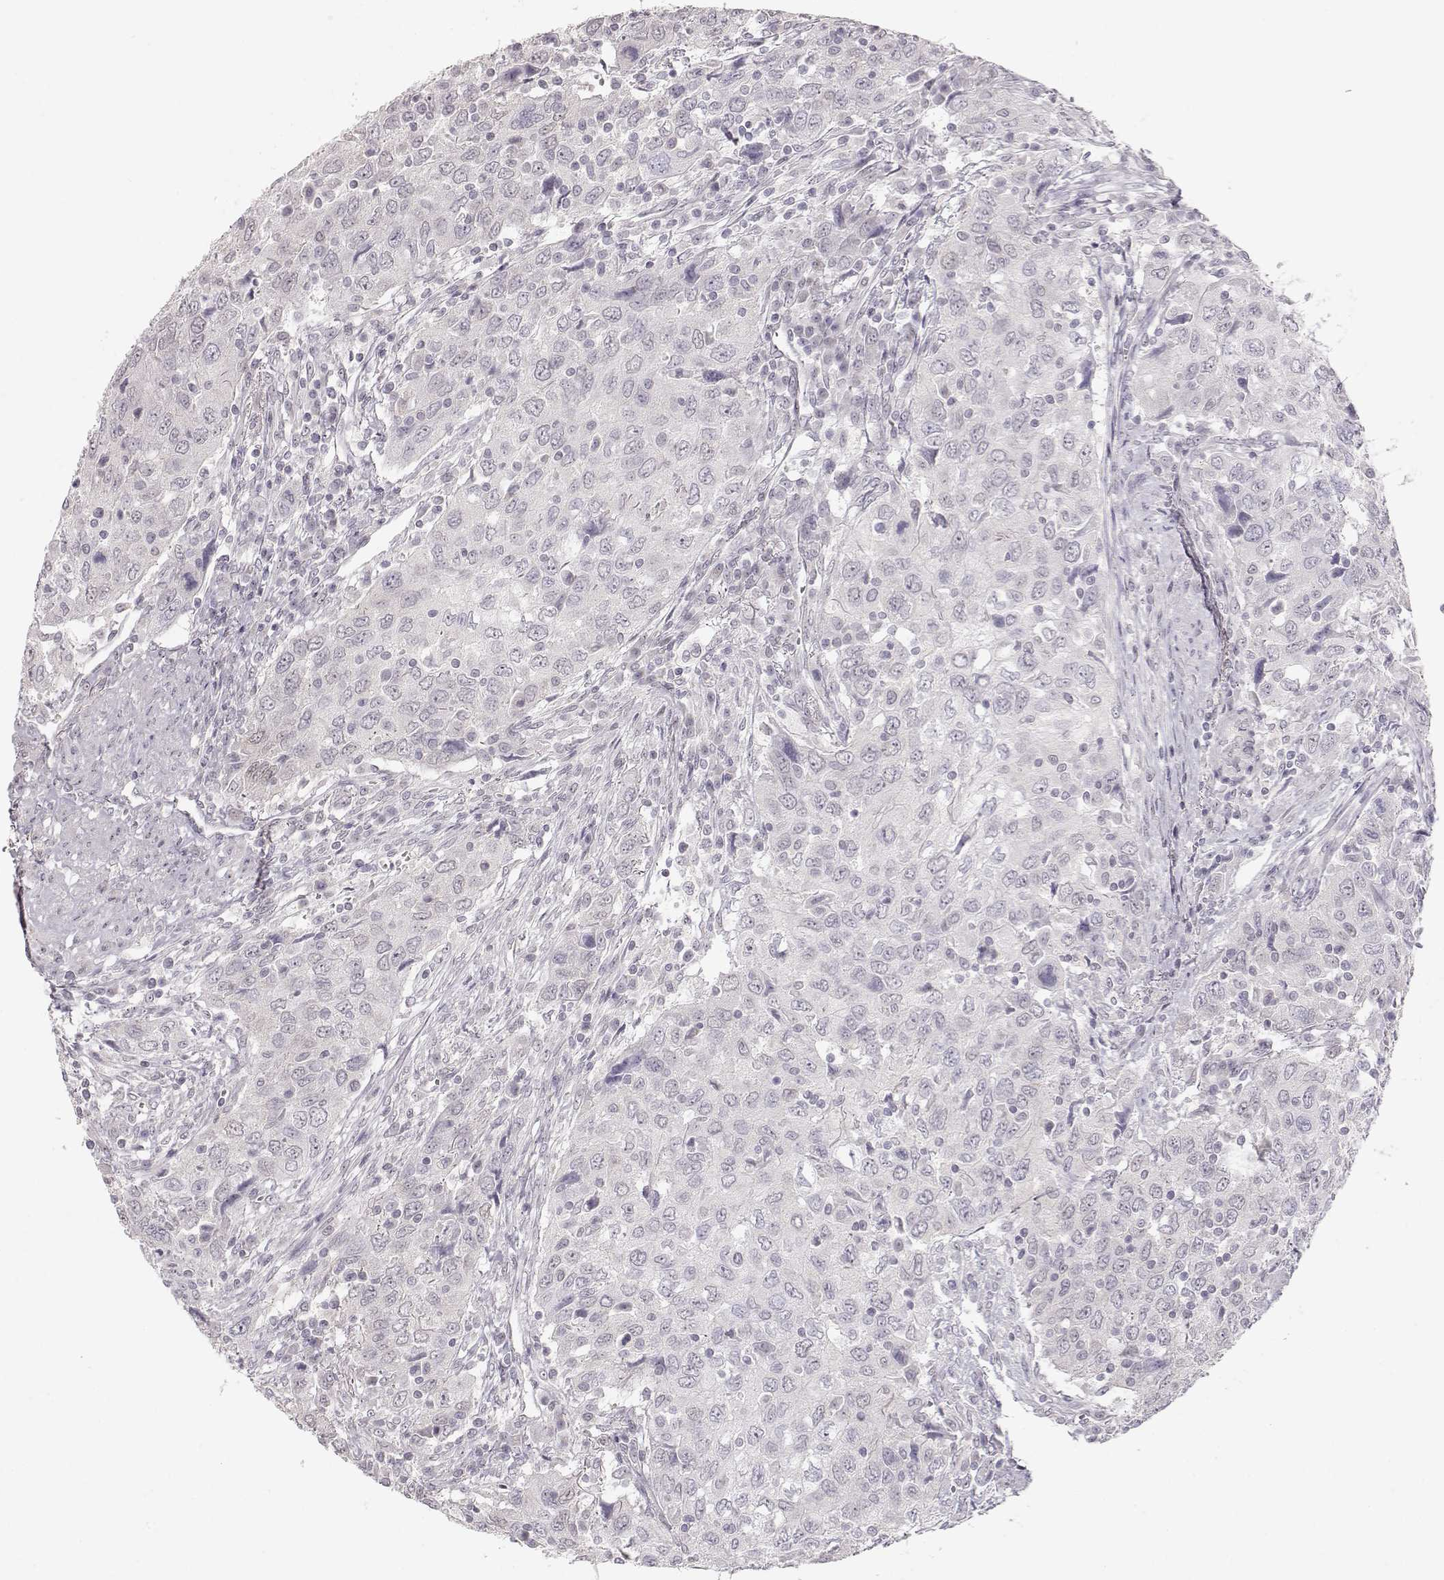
{"staining": {"intensity": "negative", "quantity": "none", "location": "none"}, "tissue": "urothelial cancer", "cell_type": "Tumor cells", "image_type": "cancer", "snomed": [{"axis": "morphology", "description": "Urothelial carcinoma, High grade"}, {"axis": "topography", "description": "Urinary bladder"}], "caption": "Photomicrograph shows no significant protein staining in tumor cells of urothelial cancer.", "gene": "FAM205A", "patient": {"sex": "male", "age": 76}}